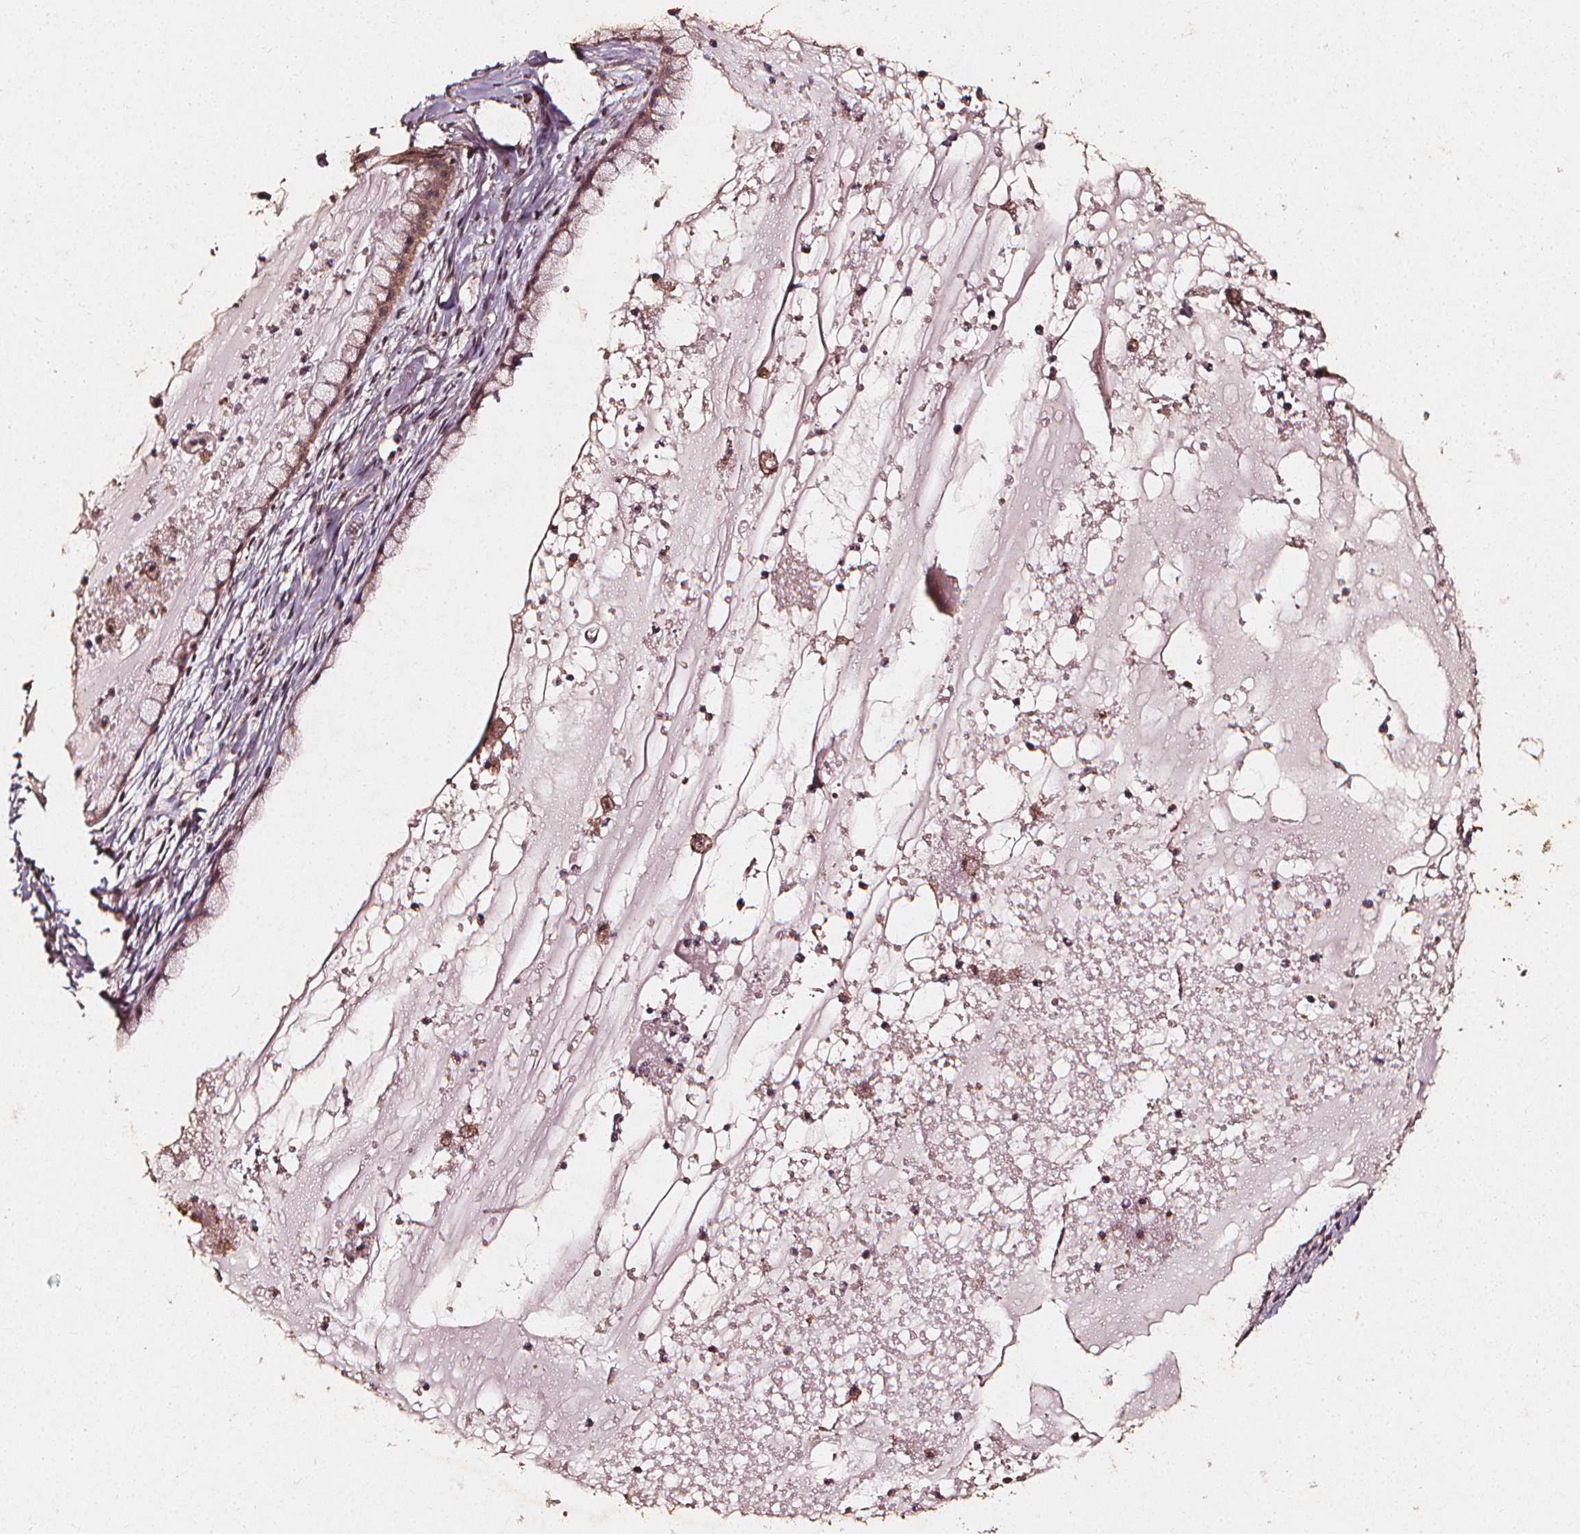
{"staining": {"intensity": "weak", "quantity": "25%-75%", "location": "cytoplasmic/membranous"}, "tissue": "ovarian cancer", "cell_type": "Tumor cells", "image_type": "cancer", "snomed": [{"axis": "morphology", "description": "Cystadenocarcinoma, mucinous, NOS"}, {"axis": "topography", "description": "Ovary"}], "caption": "Ovarian cancer stained with immunohistochemistry (IHC) shows weak cytoplasmic/membranous staining in approximately 25%-75% of tumor cells.", "gene": "ABCA1", "patient": {"sex": "female", "age": 41}}